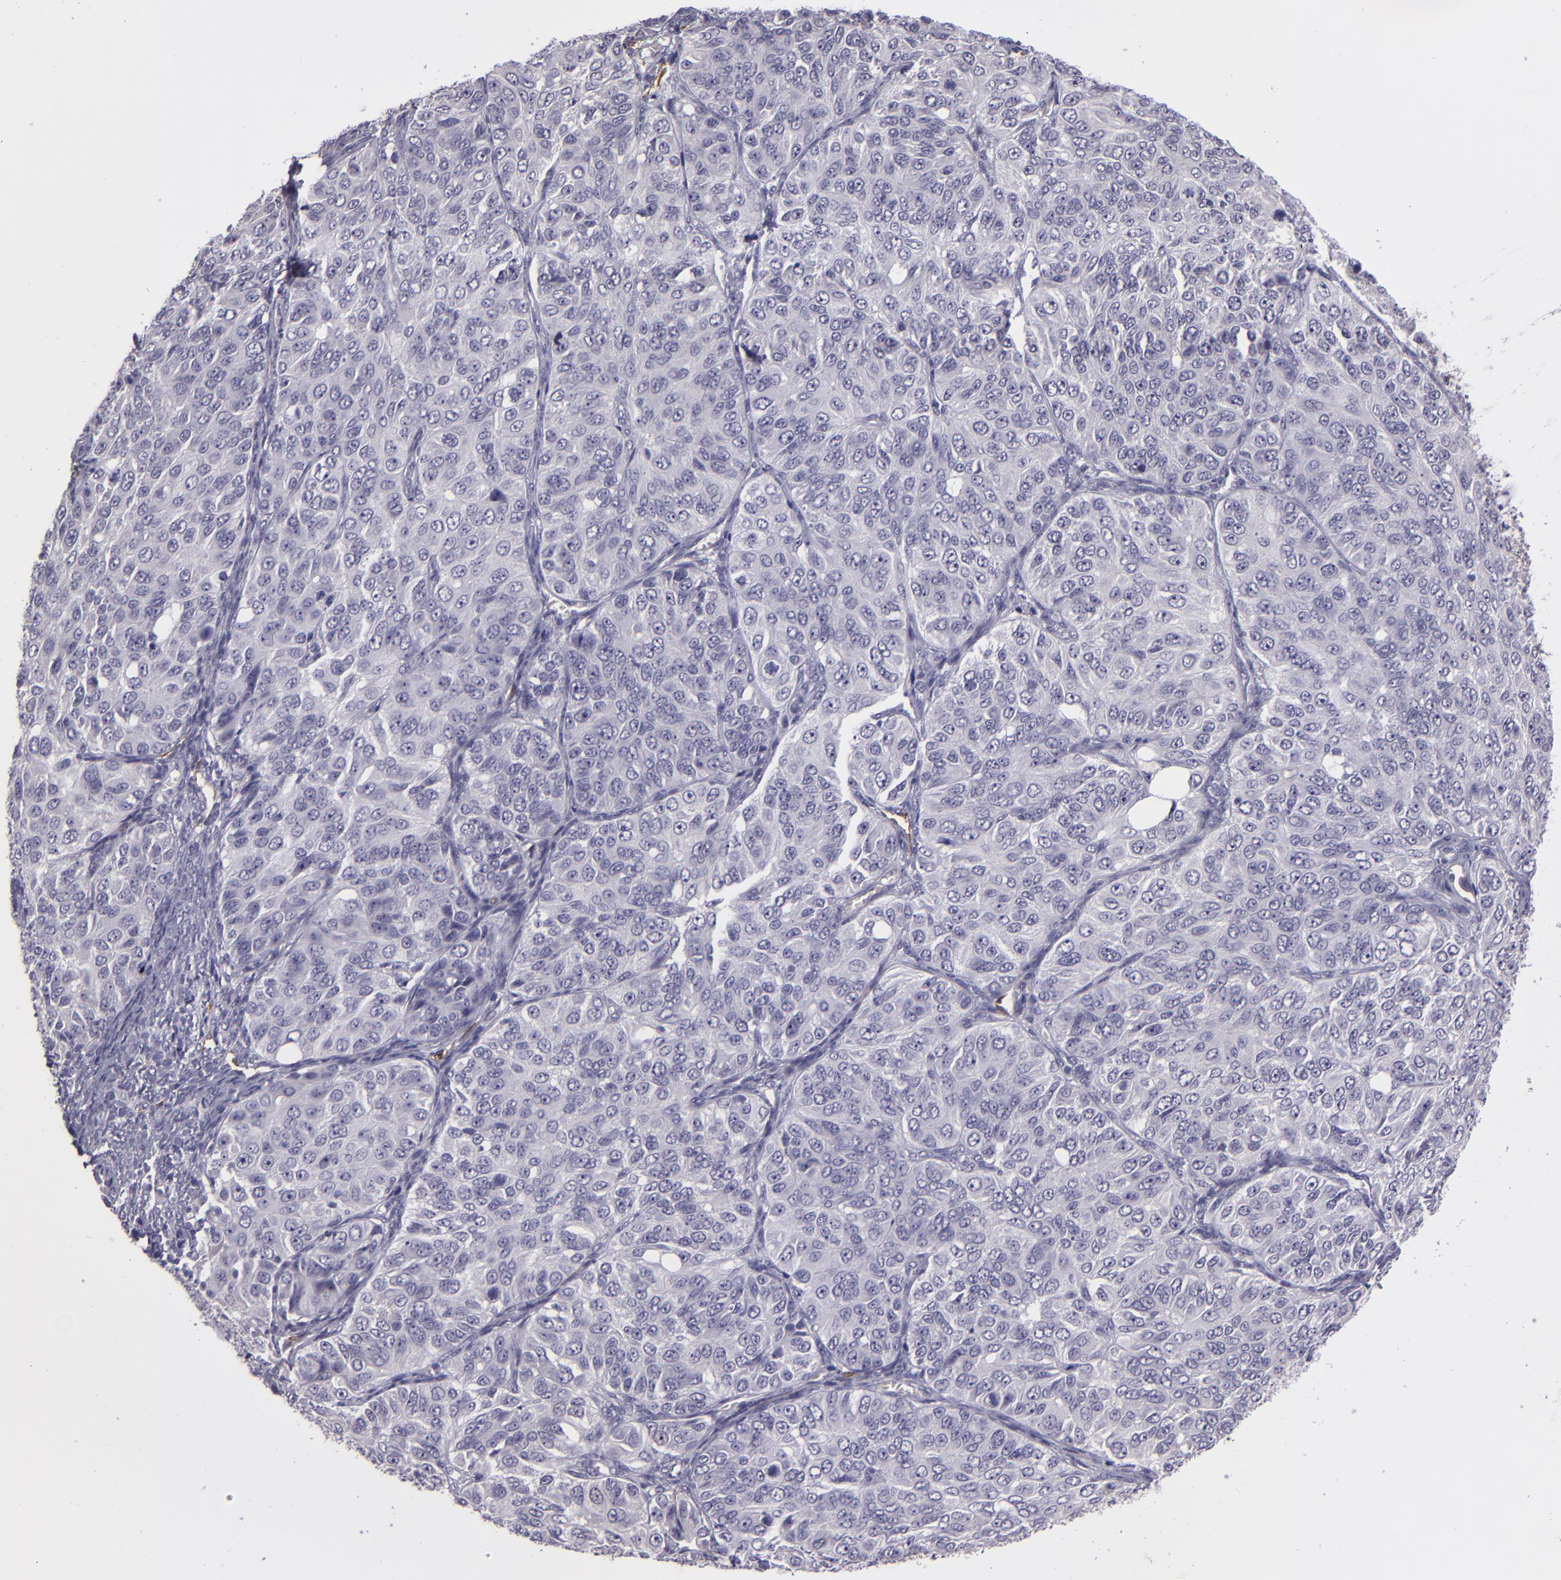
{"staining": {"intensity": "negative", "quantity": "none", "location": "none"}, "tissue": "ovarian cancer", "cell_type": "Tumor cells", "image_type": "cancer", "snomed": [{"axis": "morphology", "description": "Carcinoma, endometroid"}, {"axis": "topography", "description": "Ovary"}], "caption": "Immunohistochemistry (IHC) micrograph of endometroid carcinoma (ovarian) stained for a protein (brown), which demonstrates no staining in tumor cells.", "gene": "SNCB", "patient": {"sex": "female", "age": 51}}